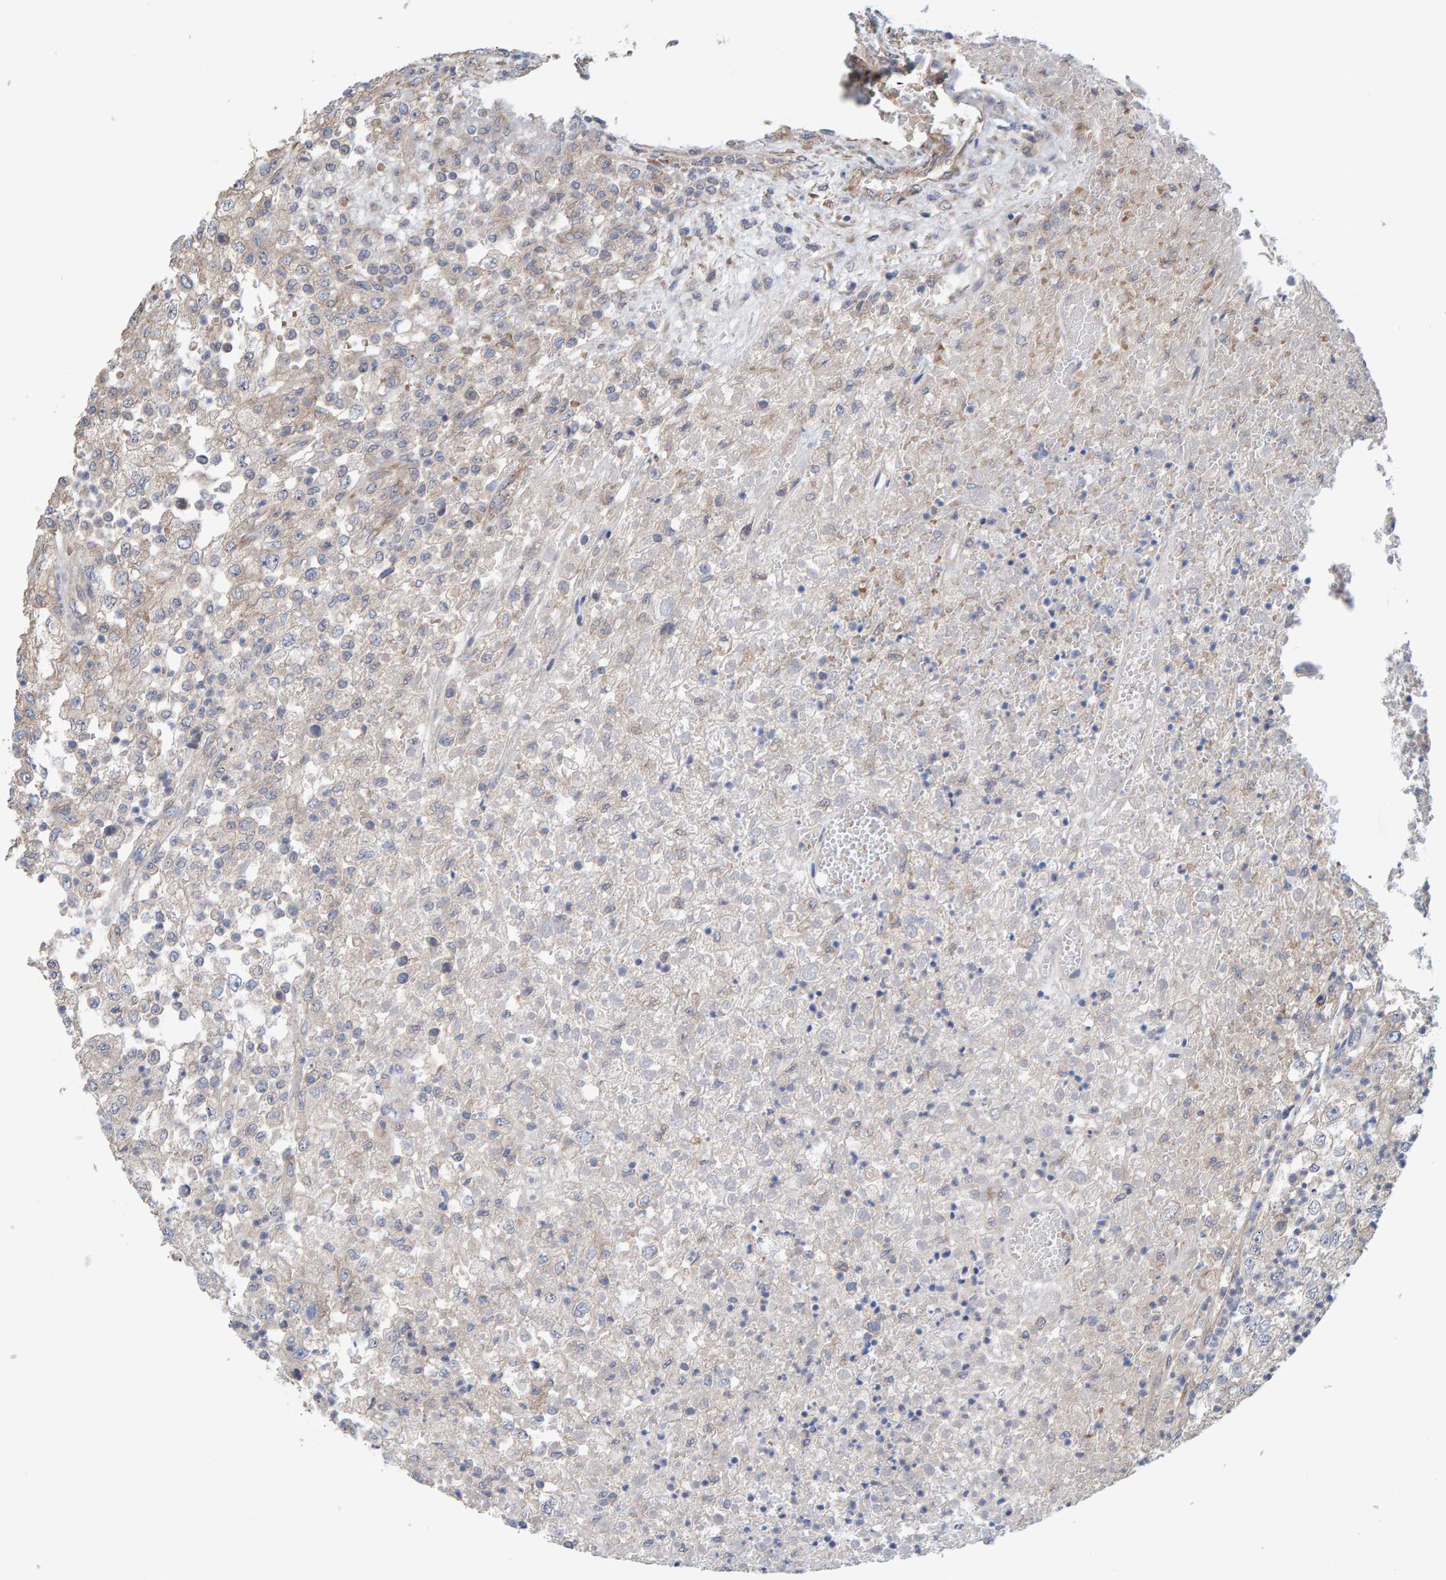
{"staining": {"intensity": "weak", "quantity": "<25%", "location": "cytoplasmic/membranous"}, "tissue": "renal cancer", "cell_type": "Tumor cells", "image_type": "cancer", "snomed": [{"axis": "morphology", "description": "Adenocarcinoma, NOS"}, {"axis": "topography", "description": "Kidney"}], "caption": "IHC of human renal cancer (adenocarcinoma) exhibits no staining in tumor cells.", "gene": "LRSAM1", "patient": {"sex": "female", "age": 54}}